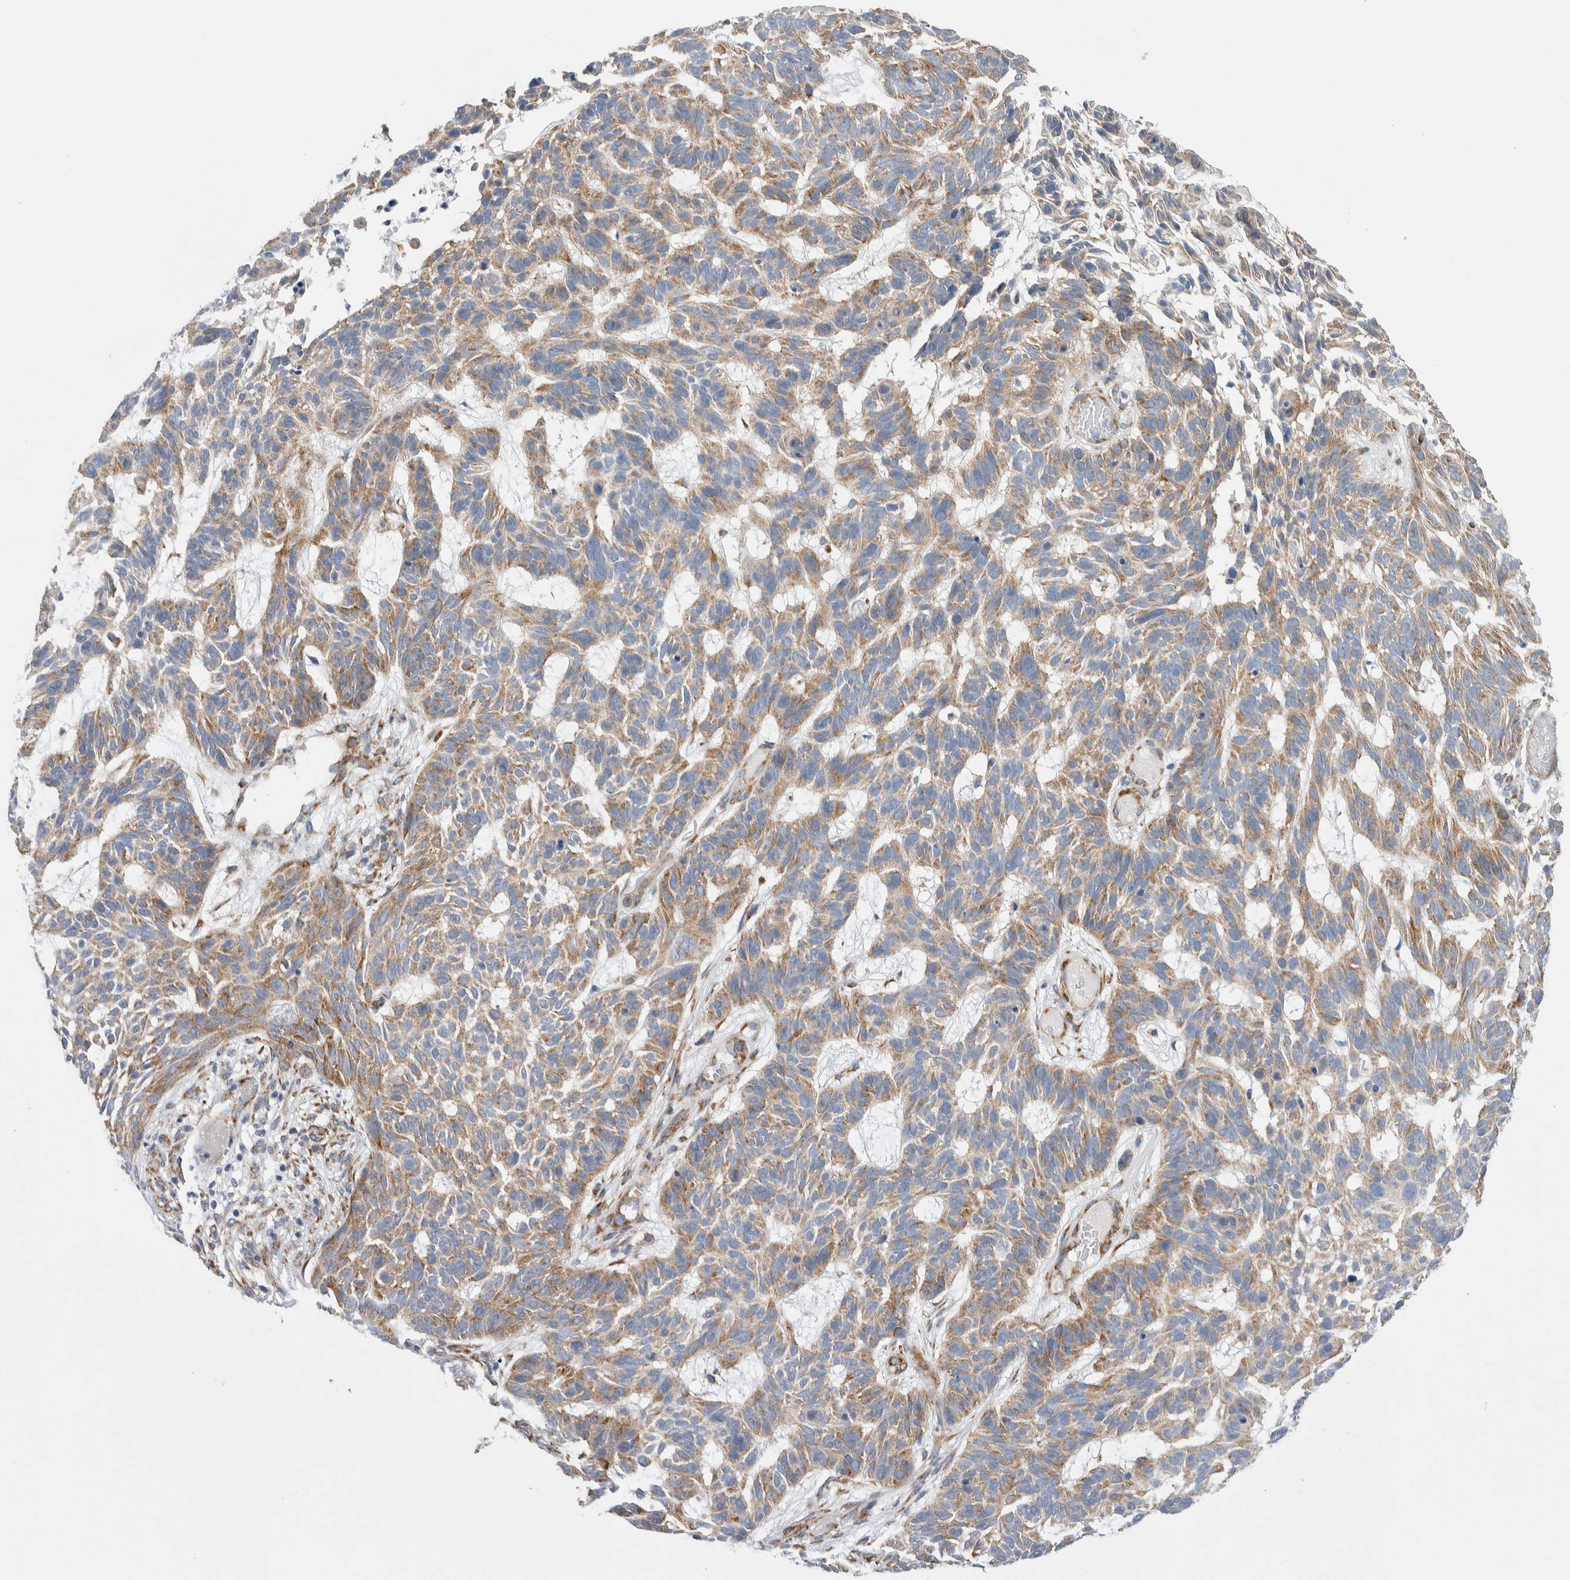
{"staining": {"intensity": "moderate", "quantity": ">75%", "location": "cytoplasmic/membranous"}, "tissue": "skin cancer", "cell_type": "Tumor cells", "image_type": "cancer", "snomed": [{"axis": "morphology", "description": "Basal cell carcinoma"}, {"axis": "topography", "description": "Skin"}], "caption": "Moderate cytoplasmic/membranous protein expression is identified in approximately >75% of tumor cells in skin cancer (basal cell carcinoma). The protein is shown in brown color, while the nuclei are stained blue.", "gene": "RACK1", "patient": {"sex": "male", "age": 85}}